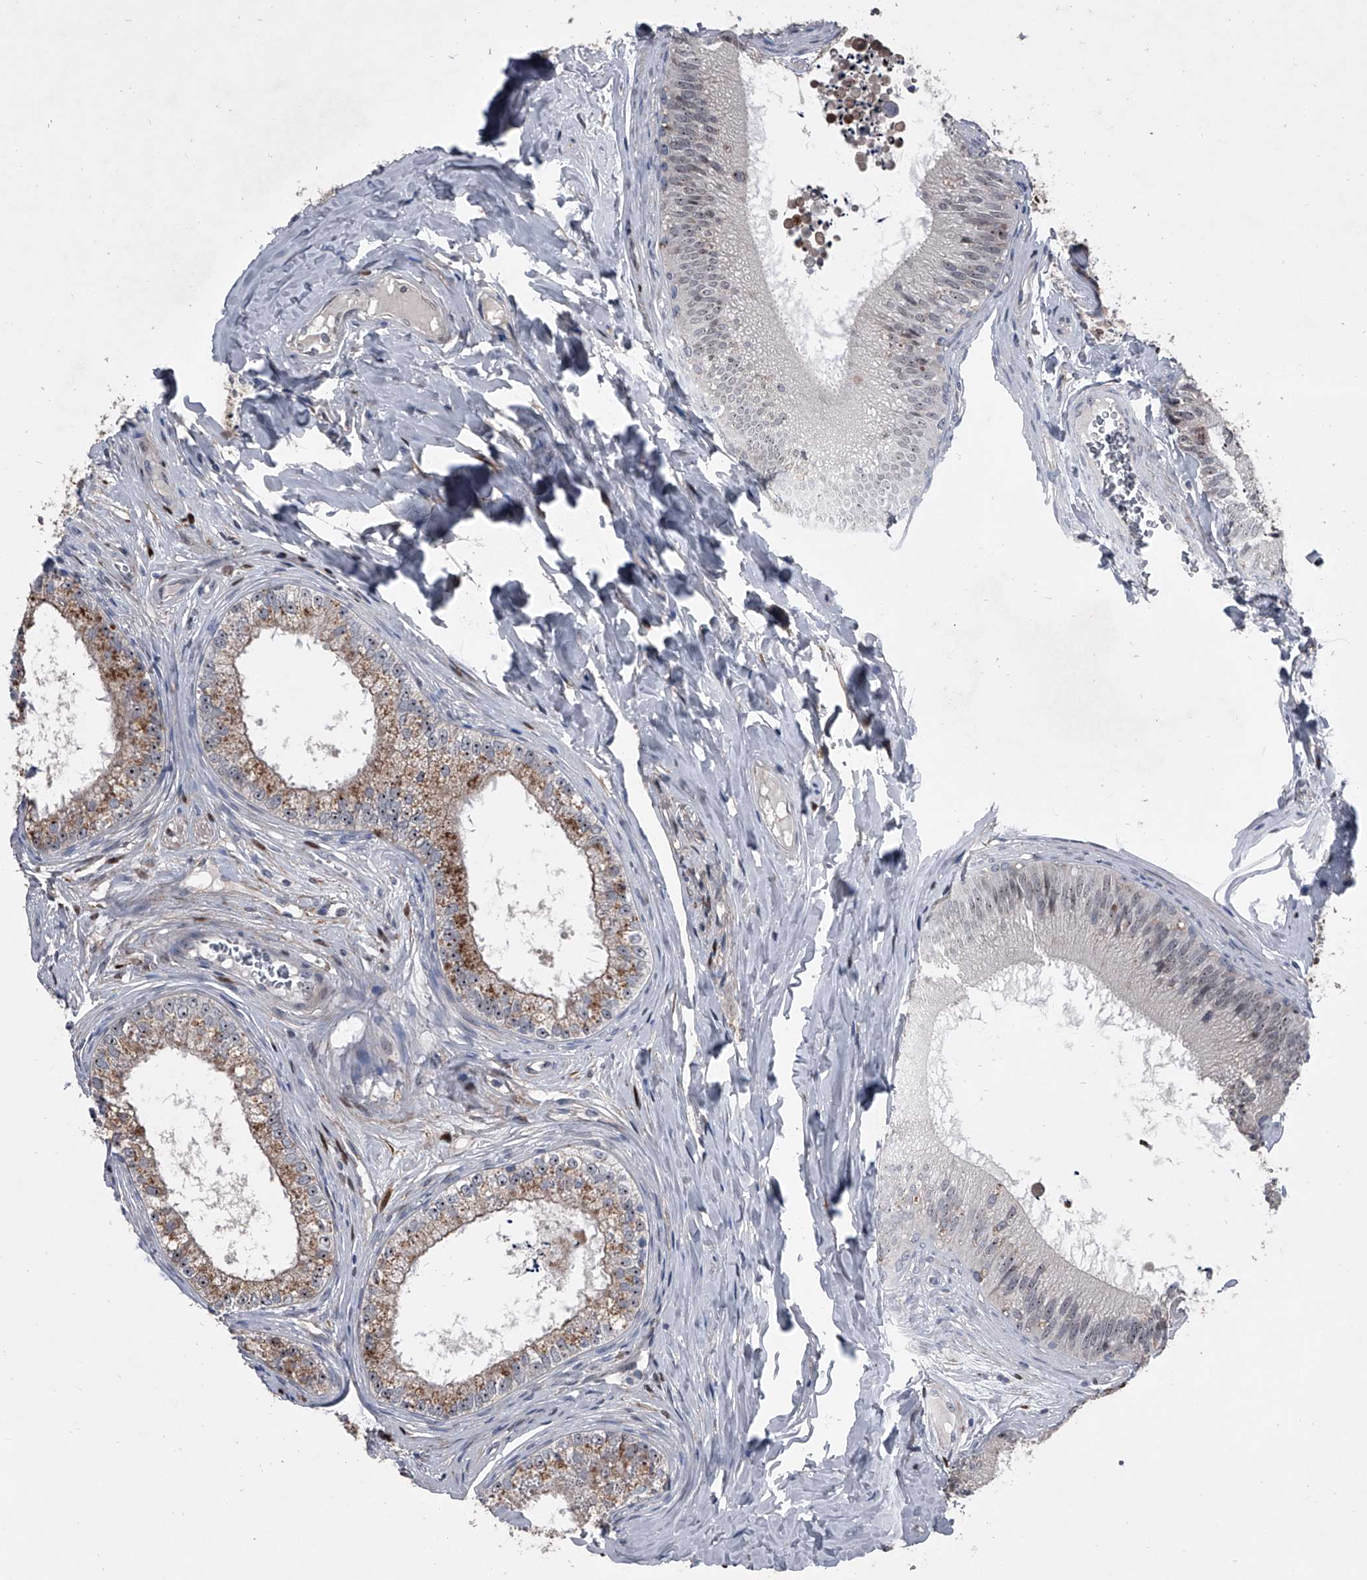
{"staining": {"intensity": "moderate", "quantity": "<25%", "location": "cytoplasmic/membranous,nuclear"}, "tissue": "epididymis", "cell_type": "Glandular cells", "image_type": "normal", "snomed": [{"axis": "morphology", "description": "Normal tissue, NOS"}, {"axis": "topography", "description": "Epididymis"}], "caption": "Immunohistochemical staining of benign epididymis demonstrates <25% levels of moderate cytoplasmic/membranous,nuclear protein expression in approximately <25% of glandular cells. (Stains: DAB (3,3'-diaminobenzidine) in brown, nuclei in blue, Microscopy: brightfield microscopy at high magnification).", "gene": "CEP85L", "patient": {"sex": "male", "age": 29}}